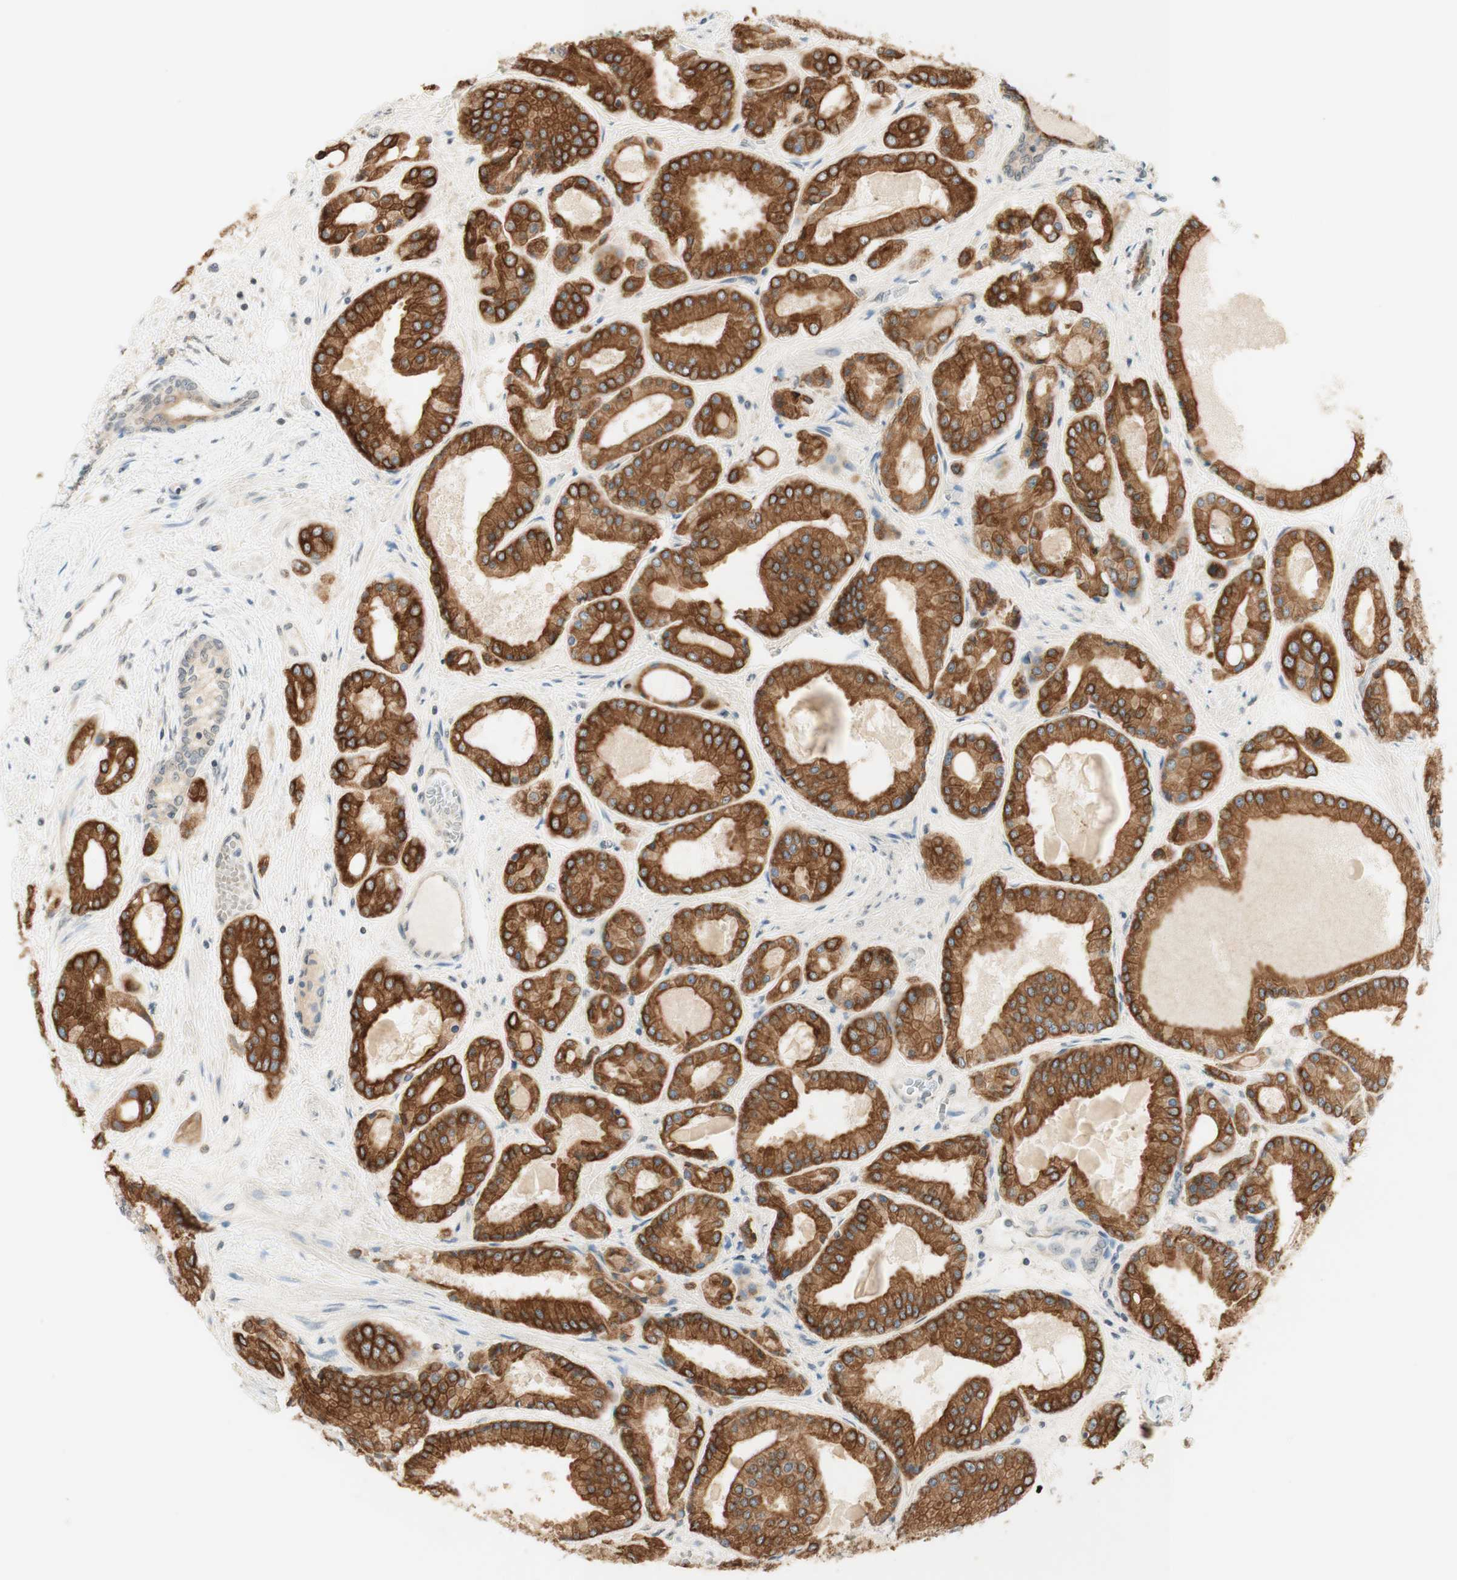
{"staining": {"intensity": "moderate", "quantity": ">75%", "location": "cytoplasmic/membranous"}, "tissue": "prostate cancer", "cell_type": "Tumor cells", "image_type": "cancer", "snomed": [{"axis": "morphology", "description": "Adenocarcinoma, High grade"}, {"axis": "topography", "description": "Prostate"}], "caption": "Protein expression by immunohistochemistry (IHC) demonstrates moderate cytoplasmic/membranous positivity in approximately >75% of tumor cells in adenocarcinoma (high-grade) (prostate). (Brightfield microscopy of DAB IHC at high magnification).", "gene": "SPINT2", "patient": {"sex": "male", "age": 59}}